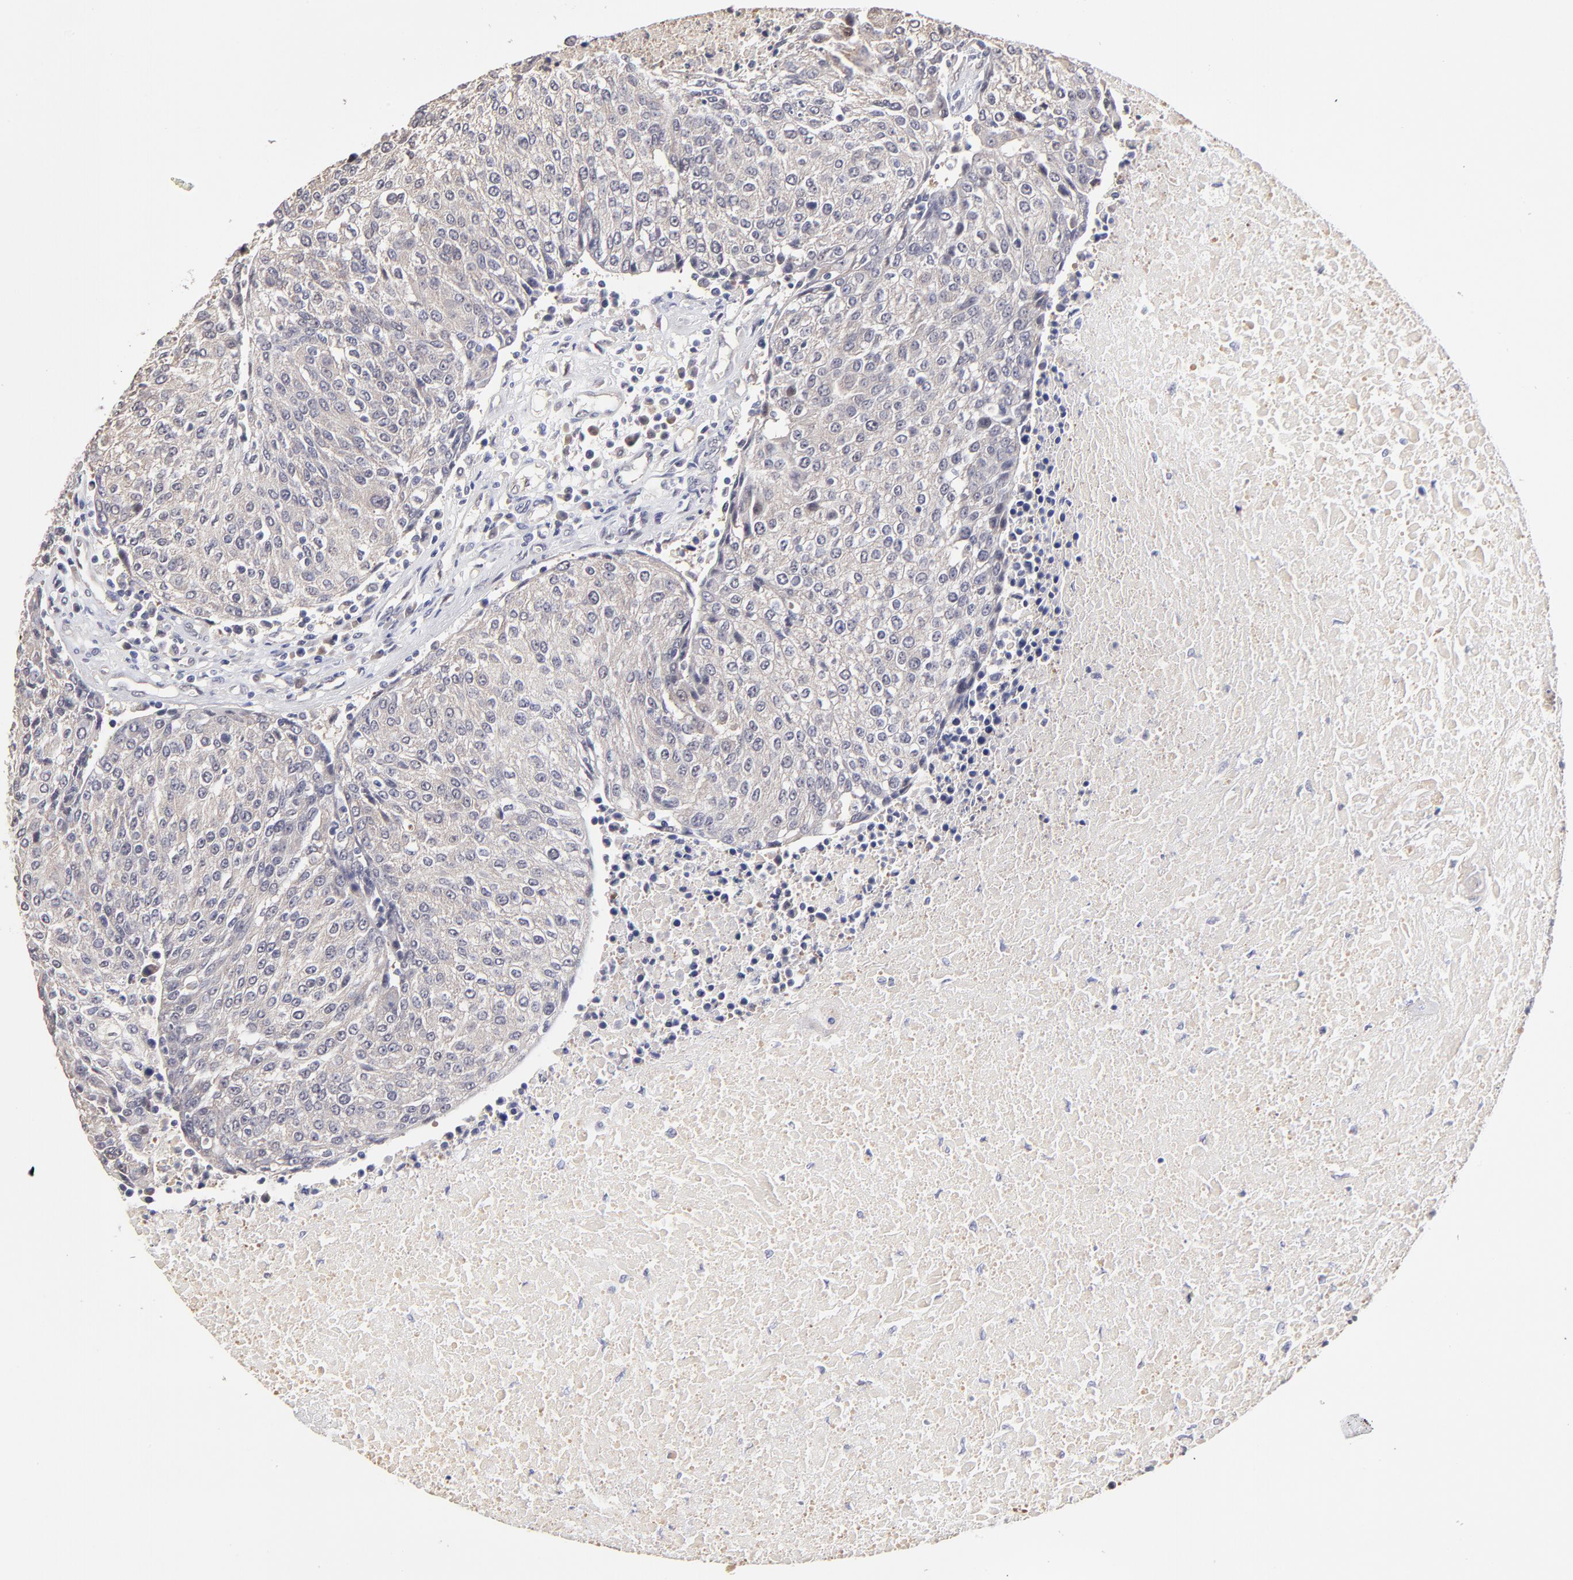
{"staining": {"intensity": "weak", "quantity": ">75%", "location": "cytoplasmic/membranous"}, "tissue": "urothelial cancer", "cell_type": "Tumor cells", "image_type": "cancer", "snomed": [{"axis": "morphology", "description": "Urothelial carcinoma, High grade"}, {"axis": "topography", "description": "Urinary bladder"}], "caption": "Protein positivity by immunohistochemistry (IHC) demonstrates weak cytoplasmic/membranous positivity in approximately >75% of tumor cells in urothelial carcinoma (high-grade). (brown staining indicates protein expression, while blue staining denotes nuclei).", "gene": "ZNF10", "patient": {"sex": "female", "age": 85}}